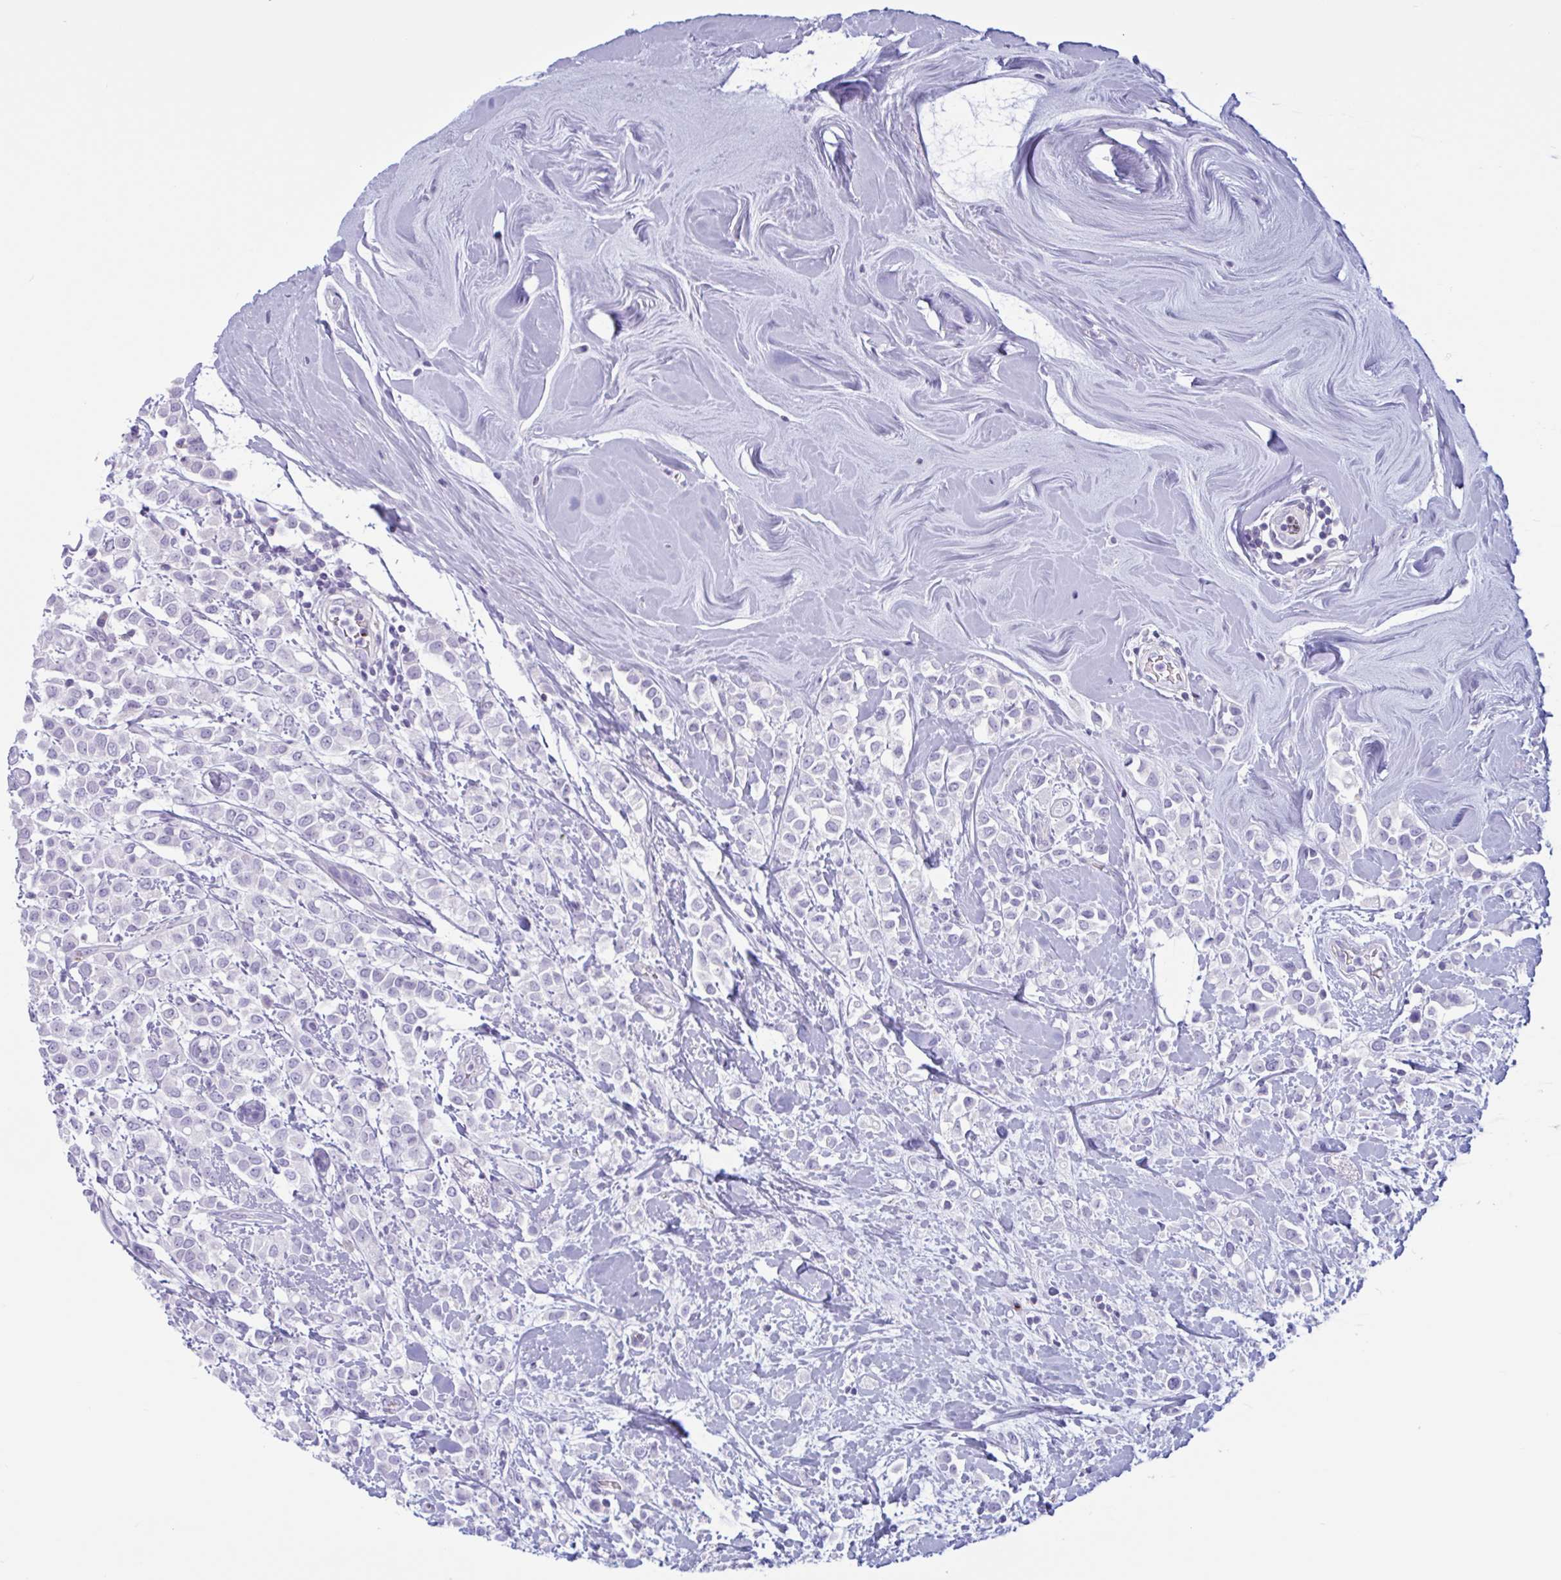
{"staining": {"intensity": "negative", "quantity": "none", "location": "none"}, "tissue": "breast cancer", "cell_type": "Tumor cells", "image_type": "cancer", "snomed": [{"axis": "morphology", "description": "Lobular carcinoma"}, {"axis": "topography", "description": "Breast"}], "caption": "Tumor cells are negative for protein expression in human breast cancer.", "gene": "XCL1", "patient": {"sex": "female", "age": 68}}